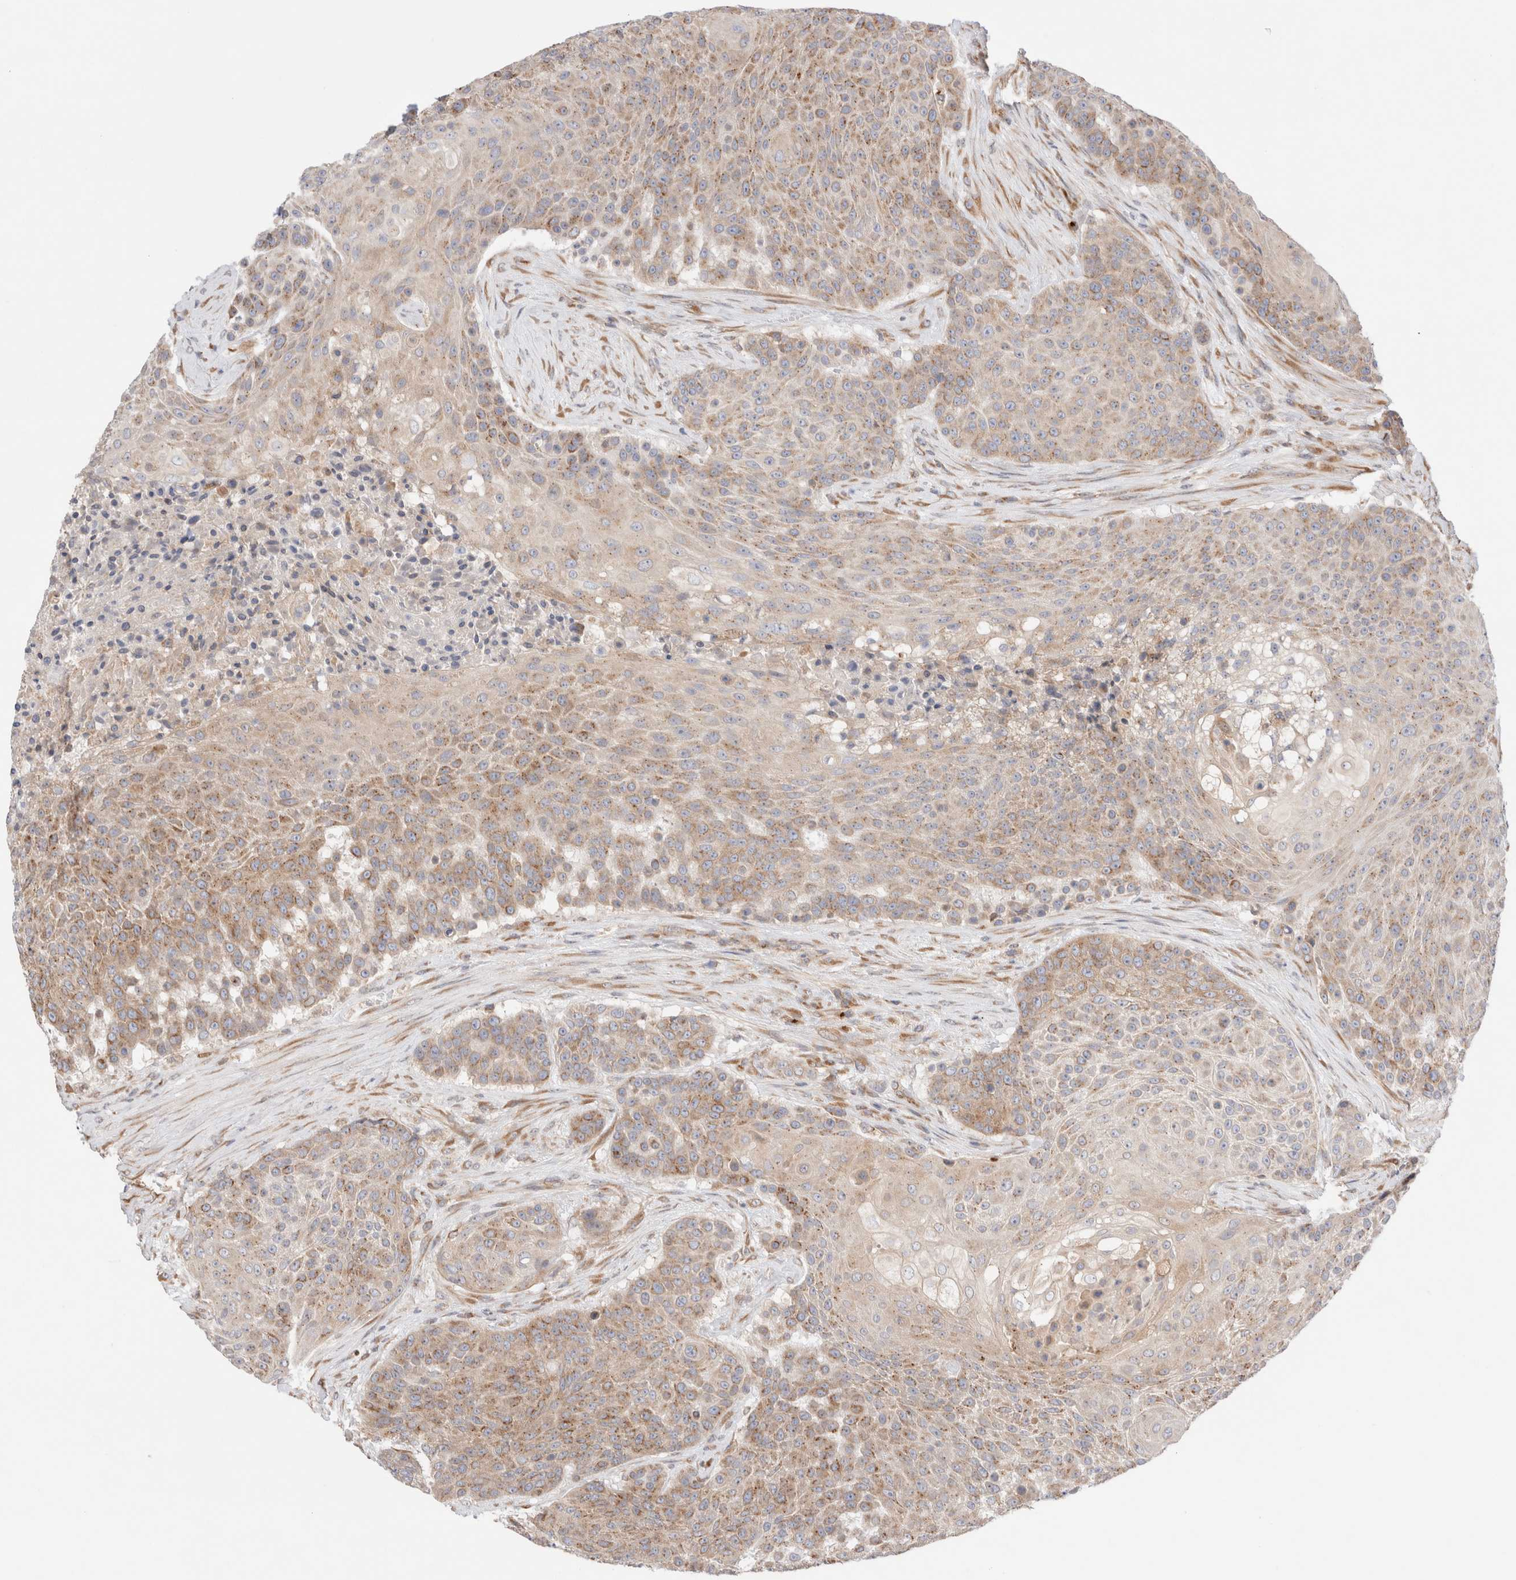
{"staining": {"intensity": "moderate", "quantity": "25%-75%", "location": "cytoplasmic/membranous"}, "tissue": "urothelial cancer", "cell_type": "Tumor cells", "image_type": "cancer", "snomed": [{"axis": "morphology", "description": "Urothelial carcinoma, High grade"}, {"axis": "topography", "description": "Urinary bladder"}], "caption": "Urothelial carcinoma (high-grade) stained with immunohistochemistry exhibits moderate cytoplasmic/membranous positivity in about 25%-75% of tumor cells. (DAB IHC with brightfield microscopy, high magnification).", "gene": "LMAN2L", "patient": {"sex": "female", "age": 63}}